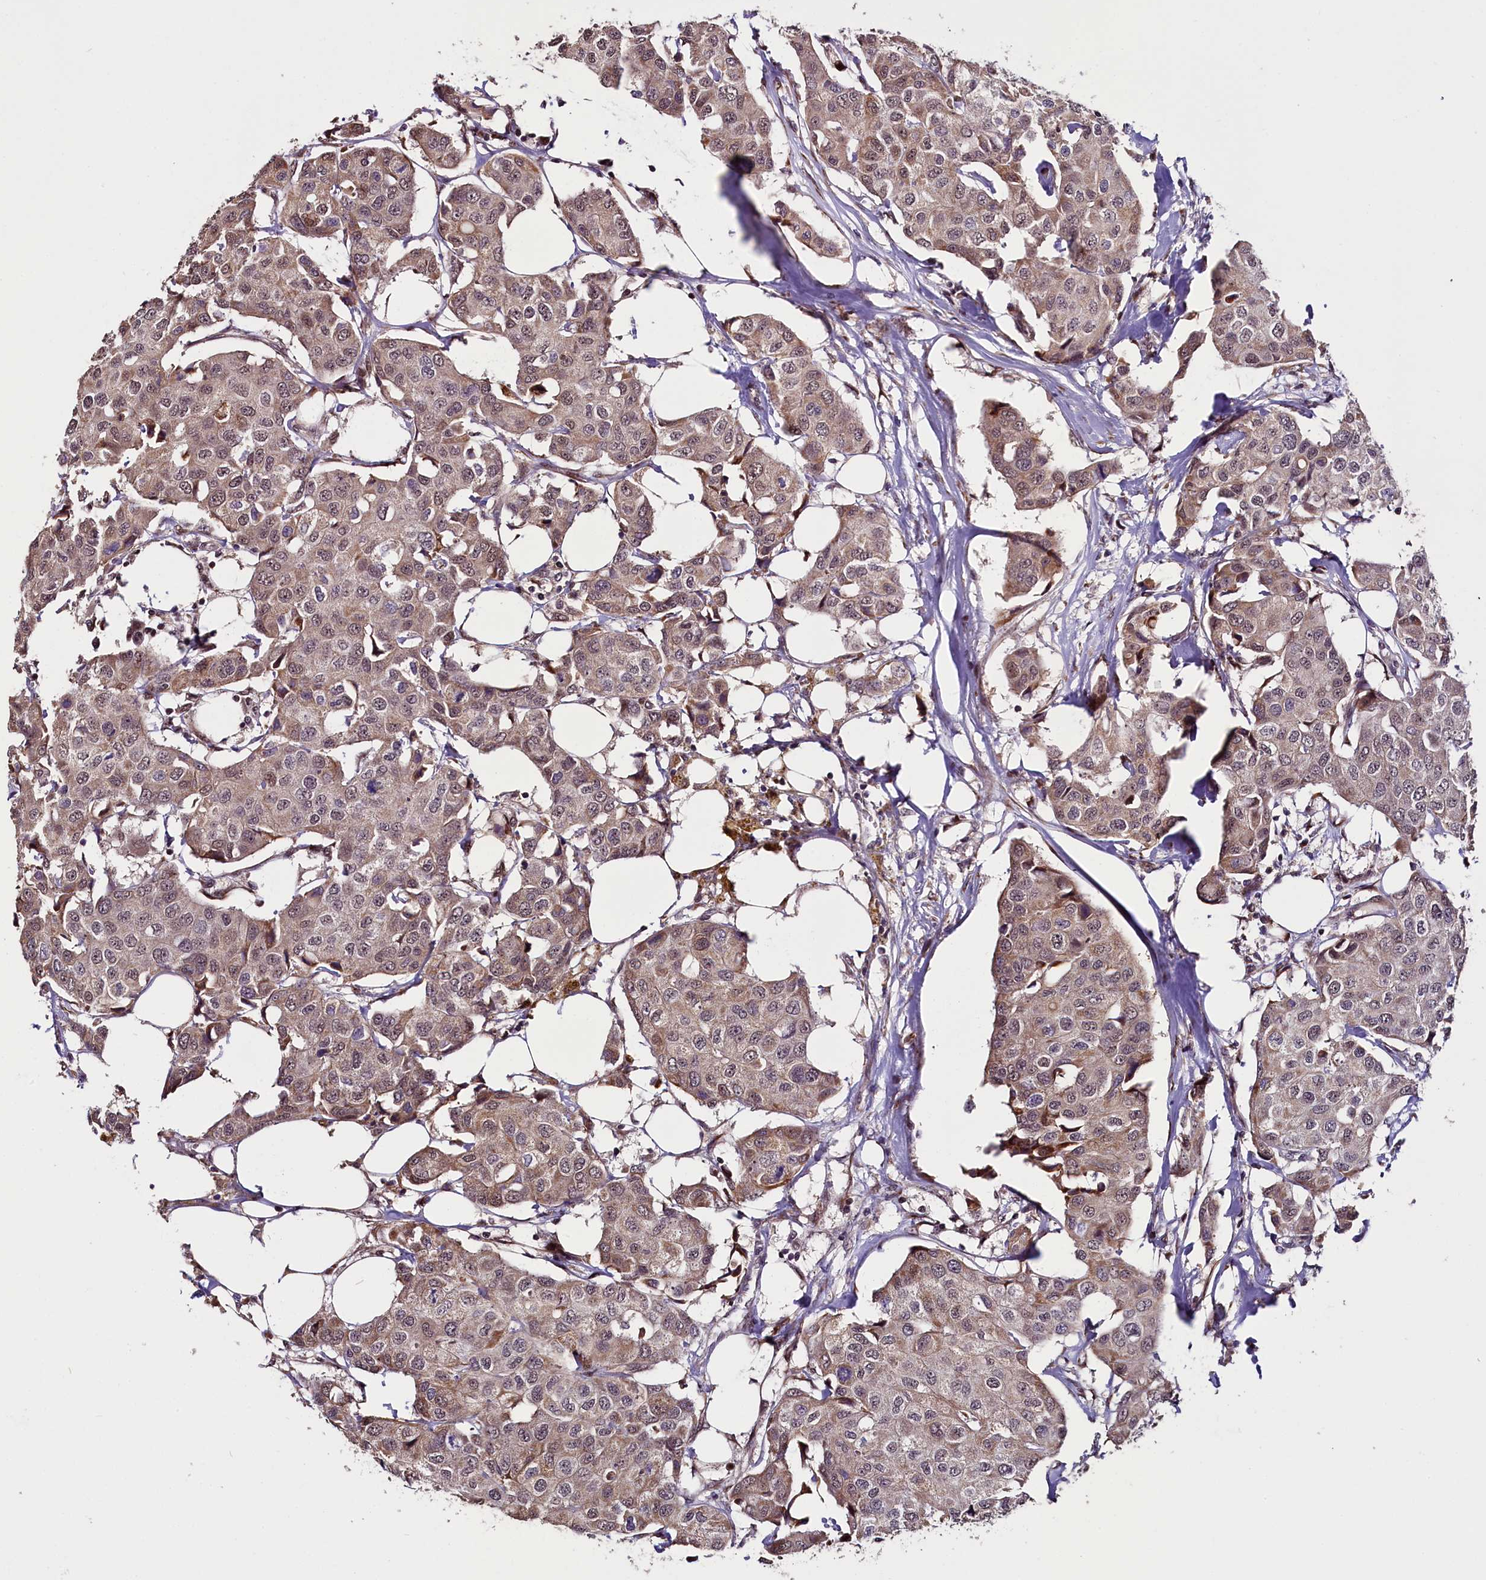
{"staining": {"intensity": "weak", "quantity": ">75%", "location": "cytoplasmic/membranous,nuclear"}, "tissue": "breast cancer", "cell_type": "Tumor cells", "image_type": "cancer", "snomed": [{"axis": "morphology", "description": "Duct carcinoma"}, {"axis": "topography", "description": "Breast"}], "caption": "Protein staining of infiltrating ductal carcinoma (breast) tissue displays weak cytoplasmic/membranous and nuclear expression in approximately >75% of tumor cells.", "gene": "RPUSD2", "patient": {"sex": "female", "age": 80}}